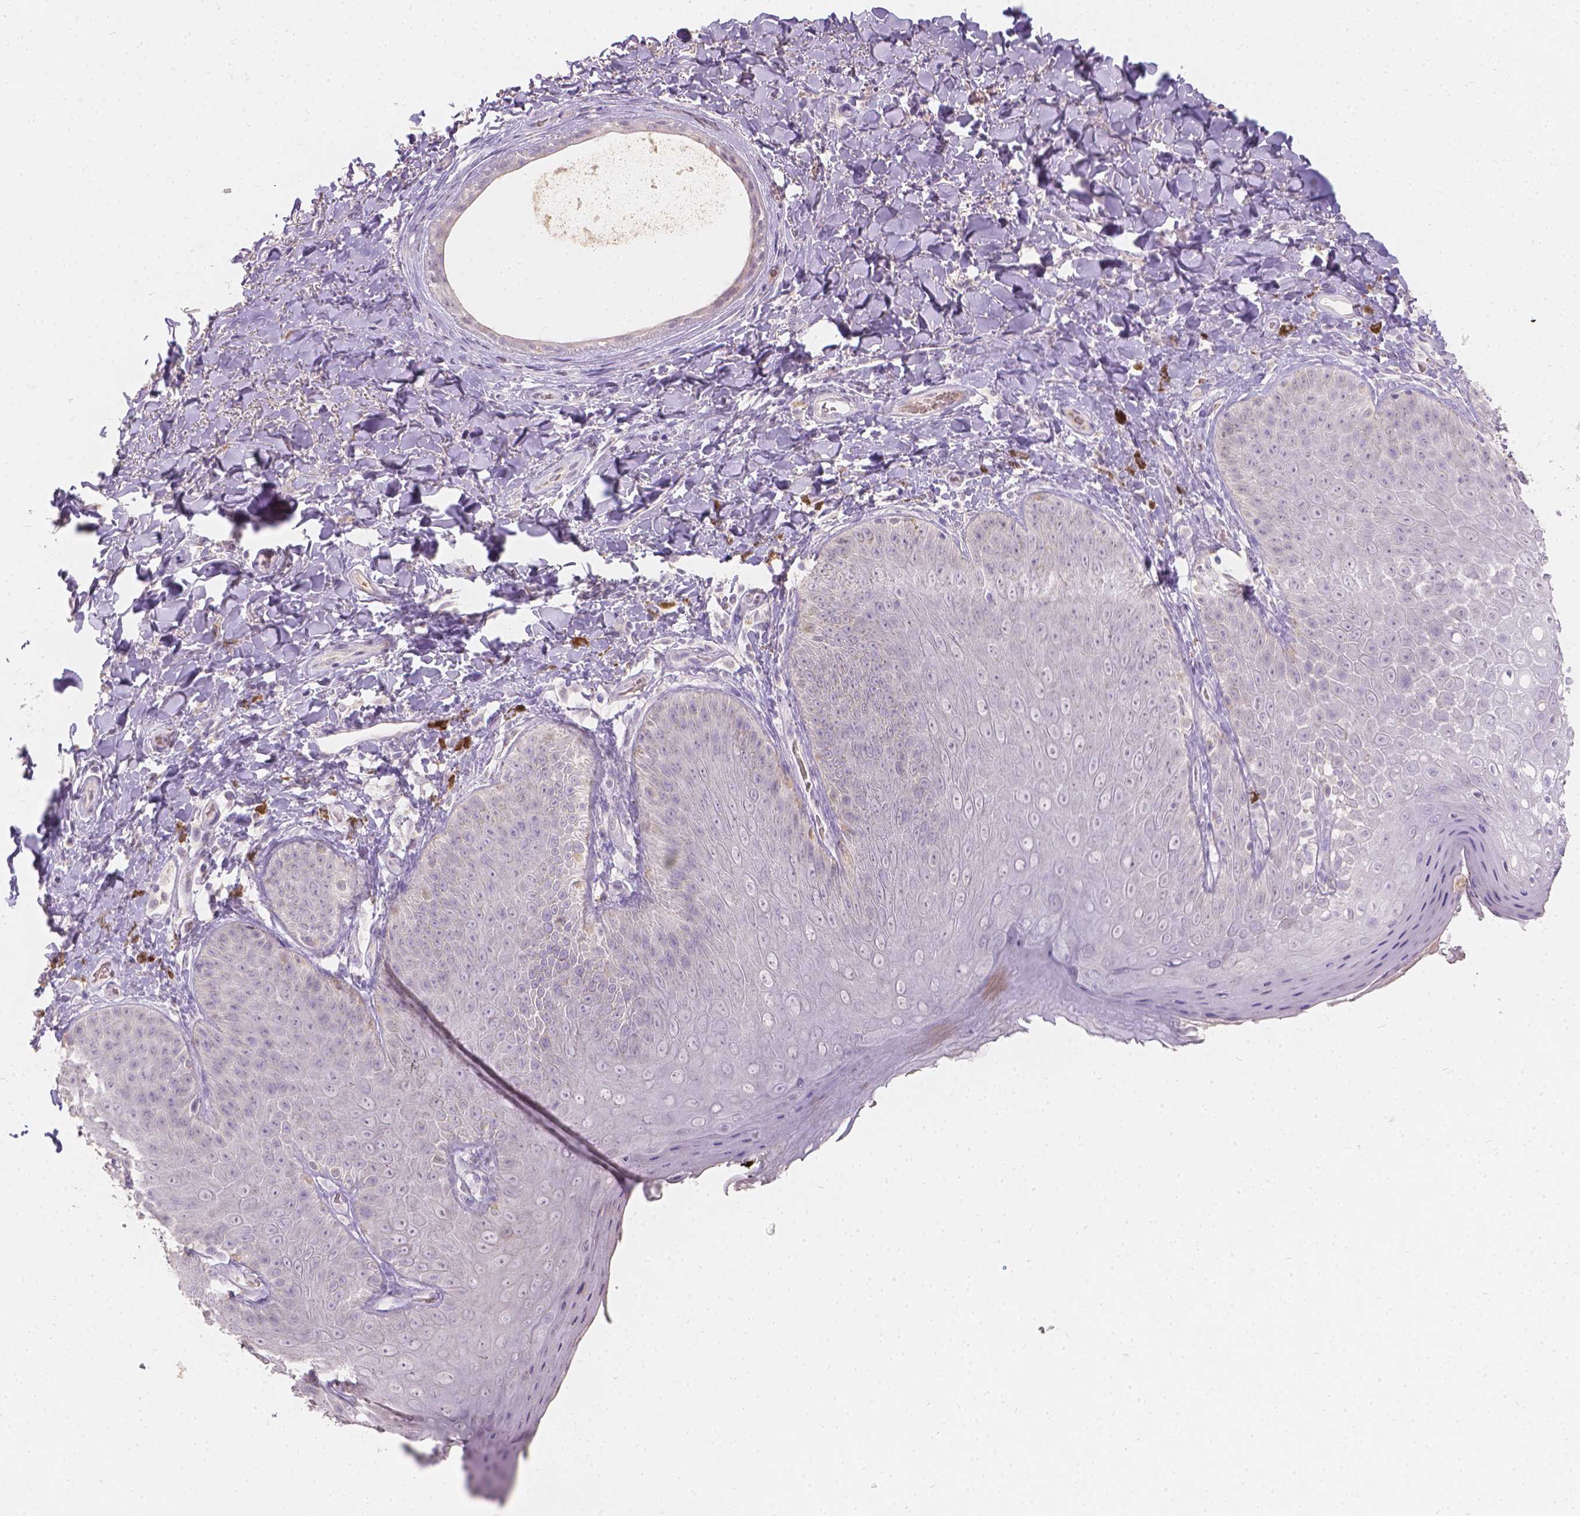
{"staining": {"intensity": "negative", "quantity": "none", "location": "none"}, "tissue": "skin", "cell_type": "Epidermal cells", "image_type": "normal", "snomed": [{"axis": "morphology", "description": "Normal tissue, NOS"}, {"axis": "topography", "description": "Anal"}], "caption": "DAB immunohistochemical staining of normal skin shows no significant positivity in epidermal cells.", "gene": "DCAF4L1", "patient": {"sex": "male", "age": 53}}